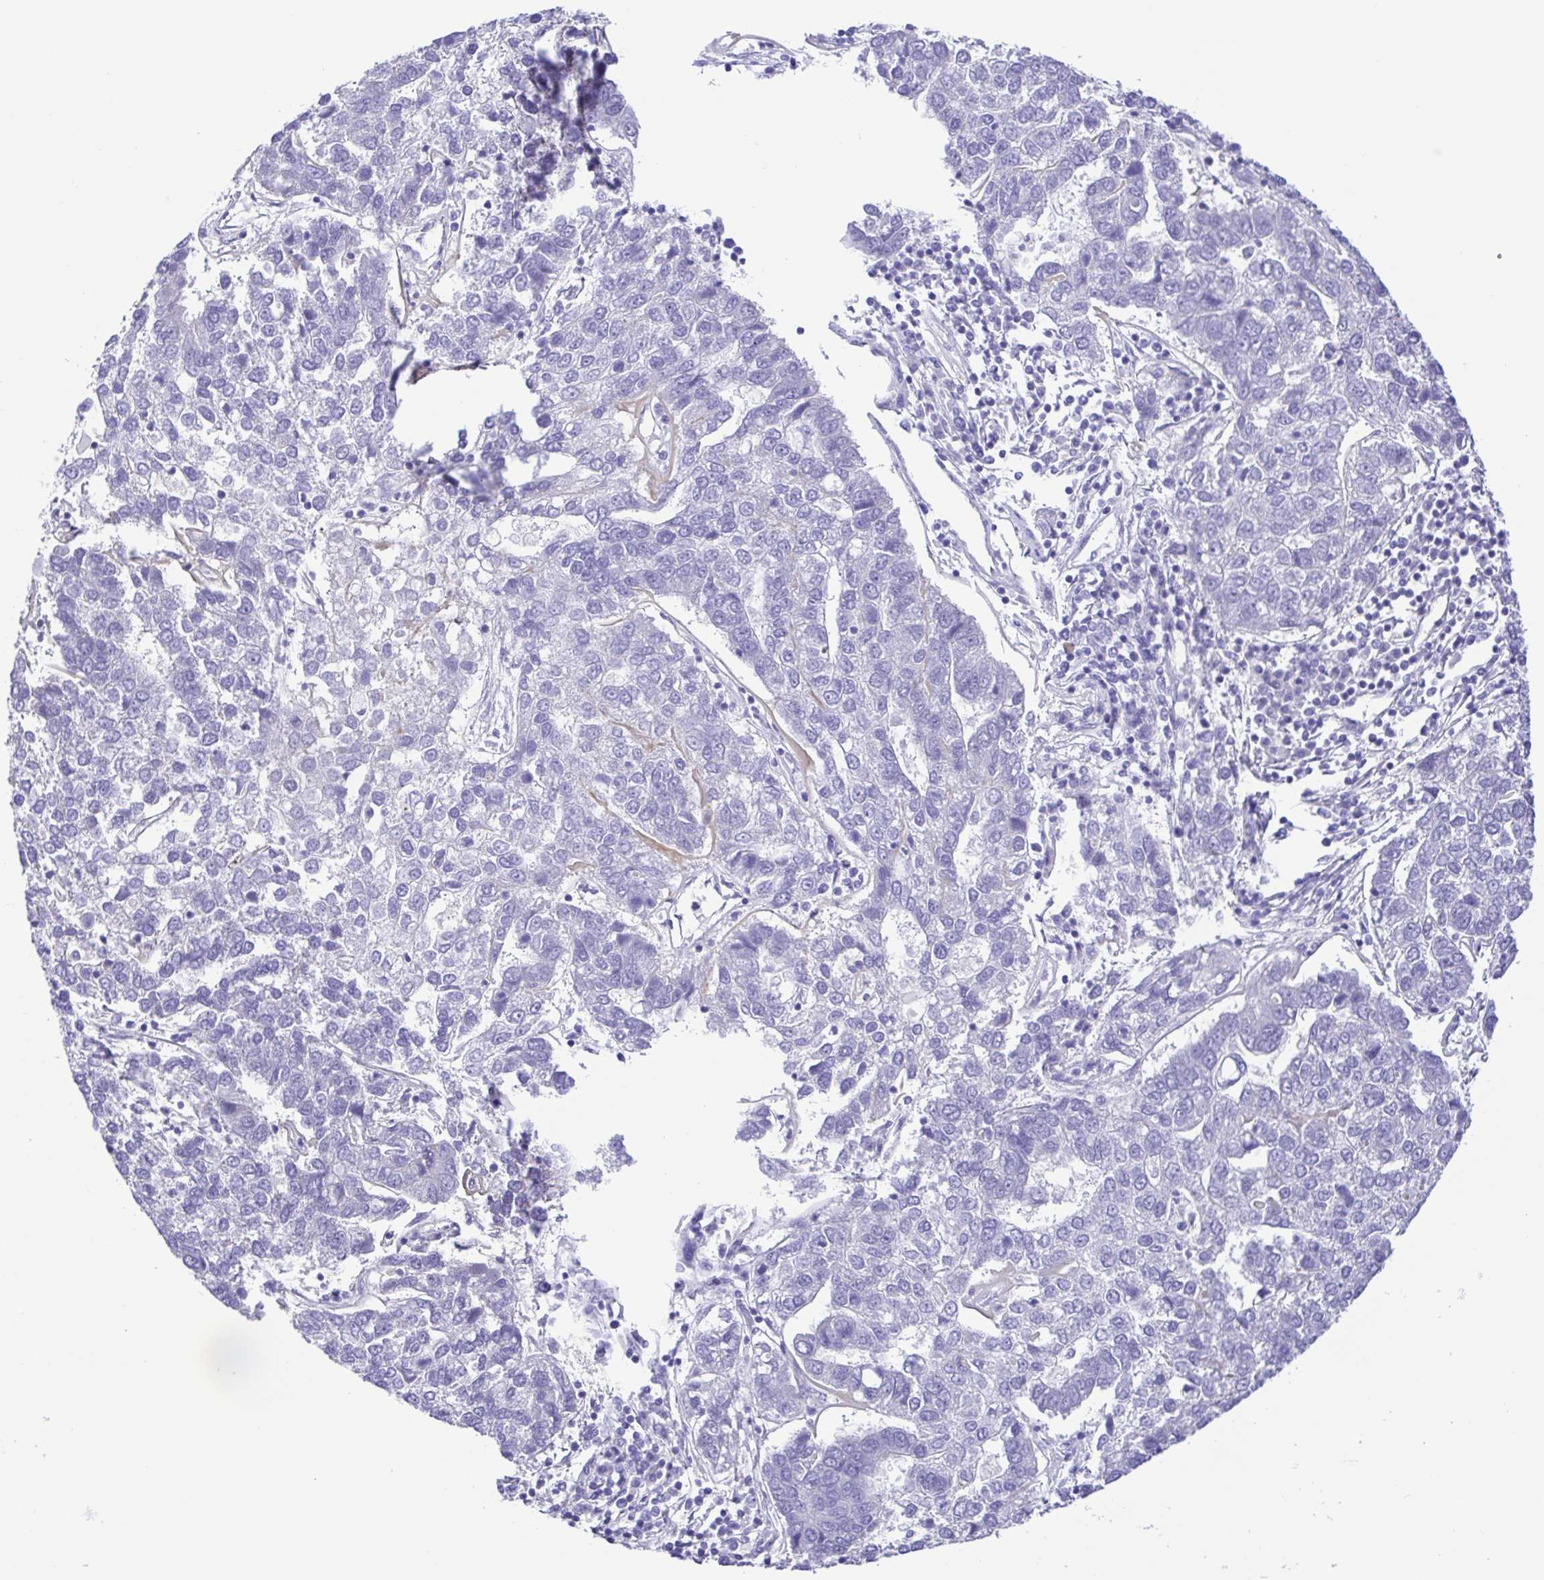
{"staining": {"intensity": "negative", "quantity": "none", "location": "none"}, "tissue": "pancreatic cancer", "cell_type": "Tumor cells", "image_type": "cancer", "snomed": [{"axis": "morphology", "description": "Adenocarcinoma, NOS"}, {"axis": "topography", "description": "Pancreas"}], "caption": "Image shows no significant protein staining in tumor cells of pancreatic cancer.", "gene": "GABBR2", "patient": {"sex": "female", "age": 61}}